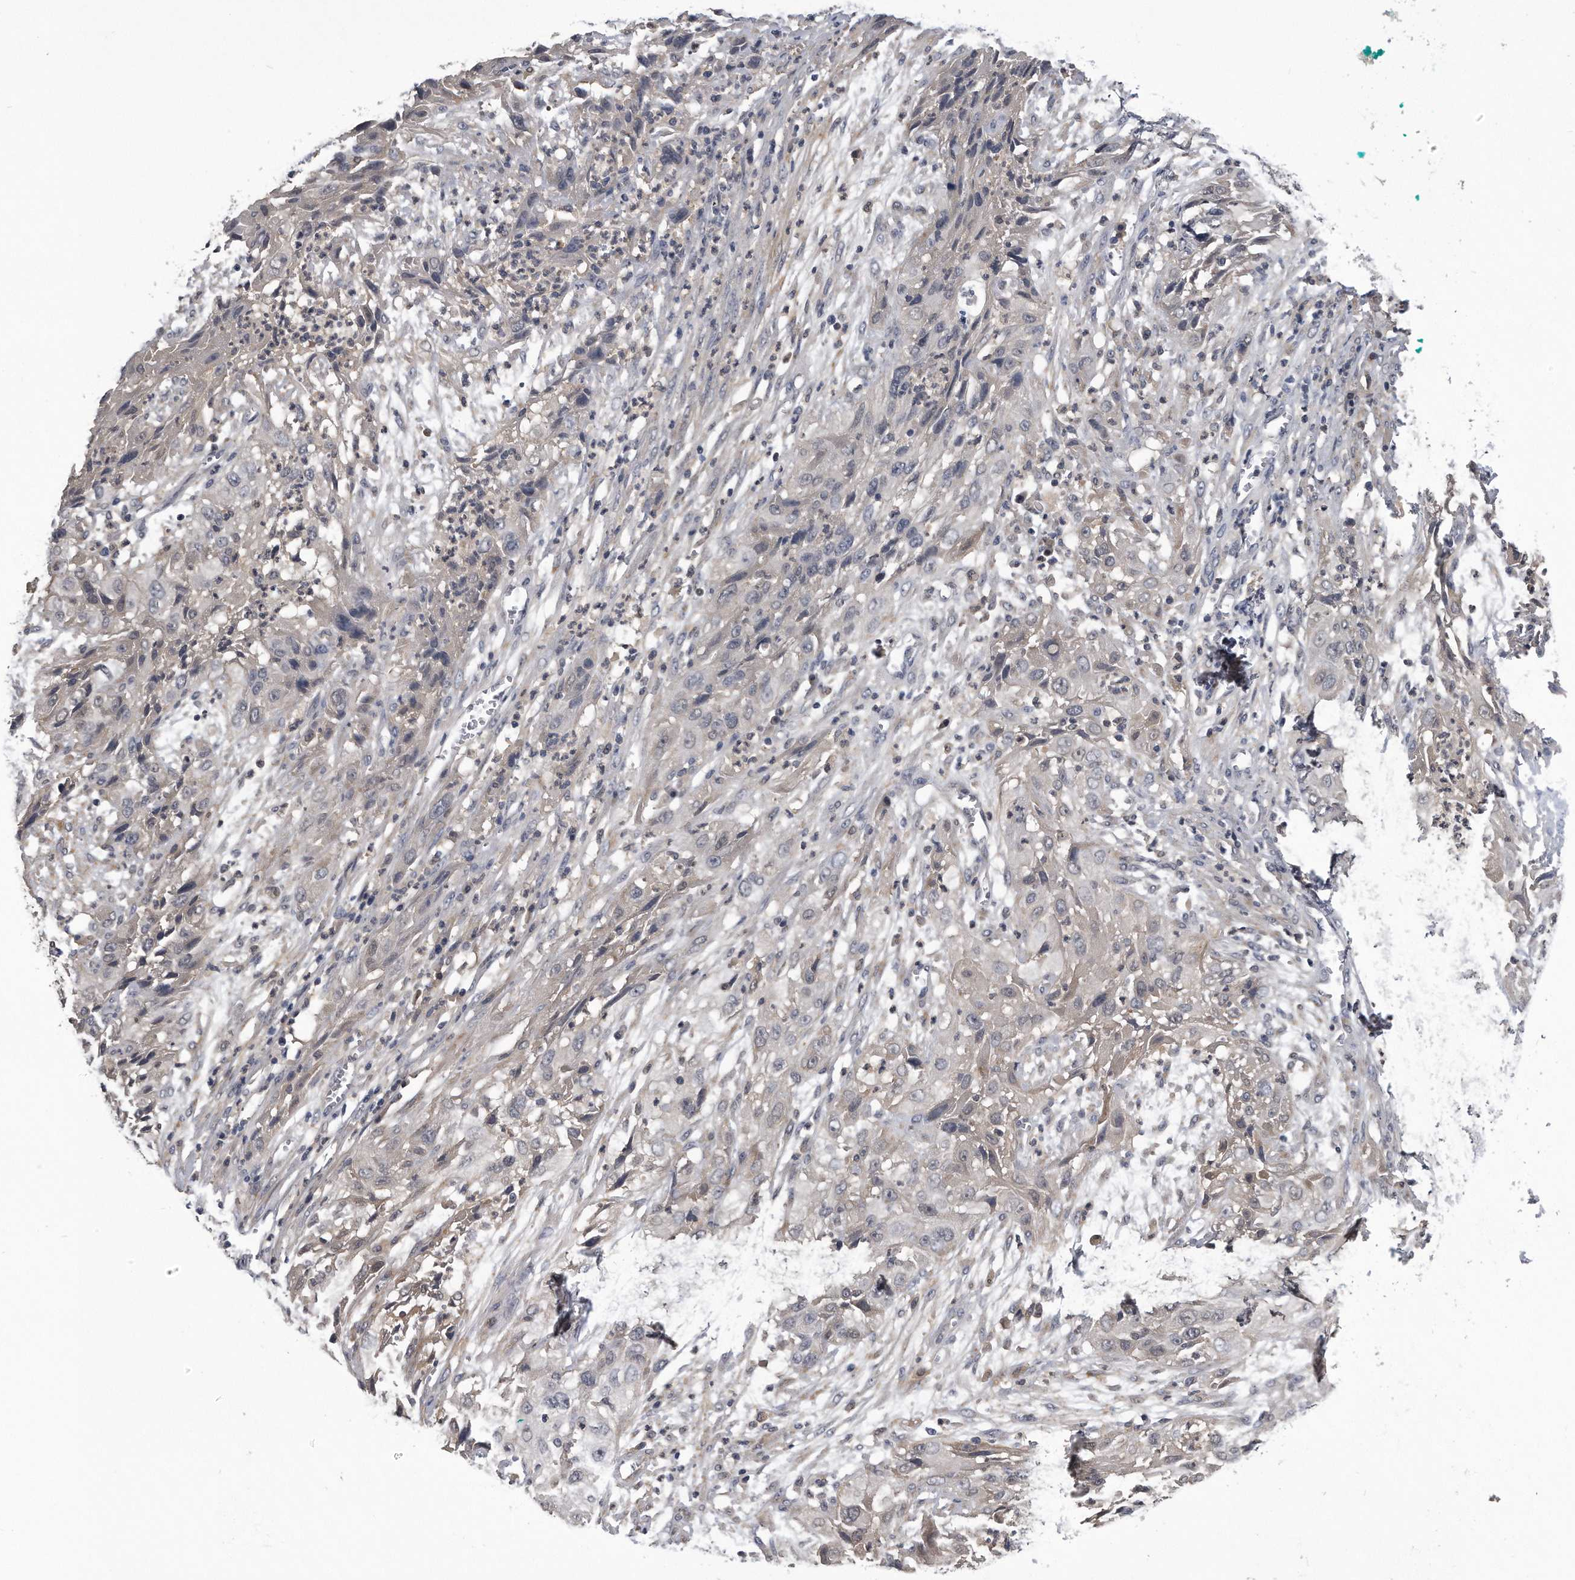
{"staining": {"intensity": "negative", "quantity": "none", "location": "none"}, "tissue": "cervical cancer", "cell_type": "Tumor cells", "image_type": "cancer", "snomed": [{"axis": "morphology", "description": "Squamous cell carcinoma, NOS"}, {"axis": "topography", "description": "Cervix"}], "caption": "There is no significant positivity in tumor cells of cervical cancer.", "gene": "PDXK", "patient": {"sex": "female", "age": 32}}